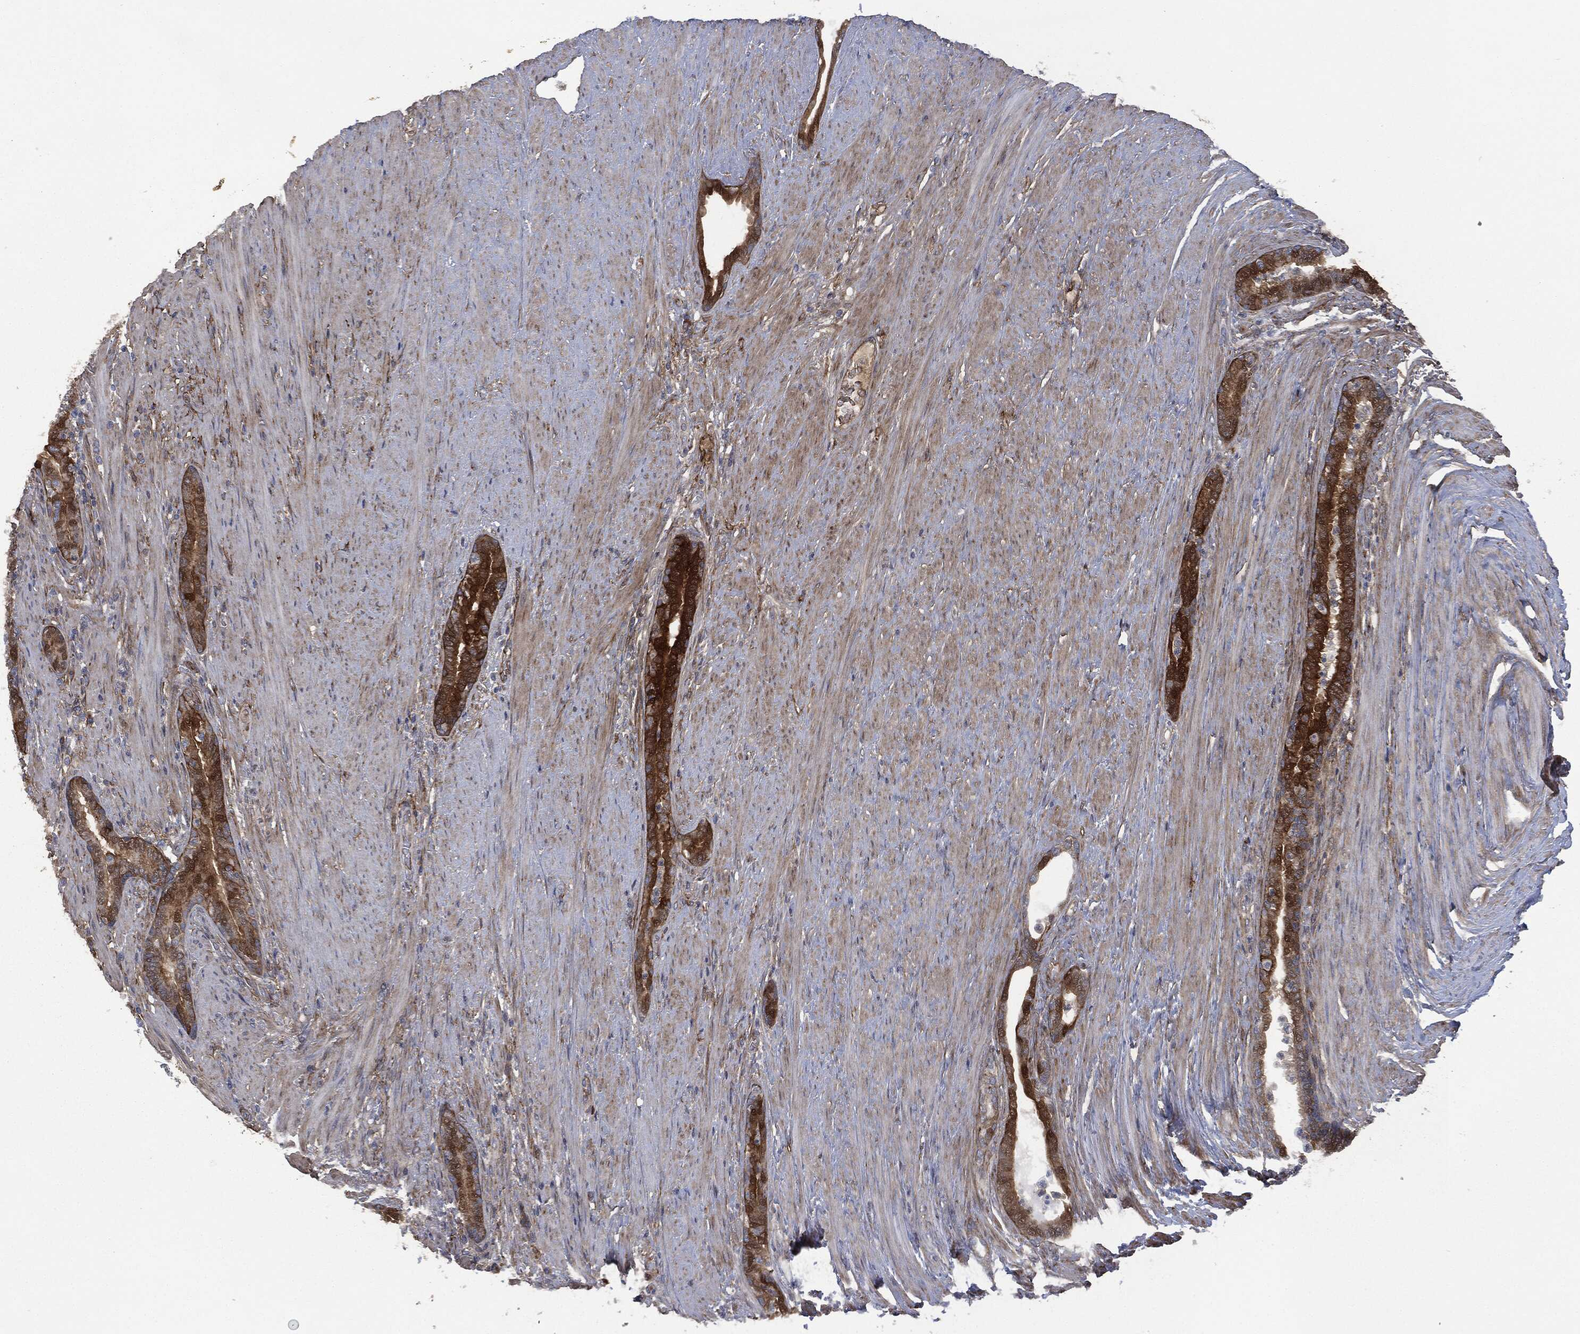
{"staining": {"intensity": "strong", "quantity": ">75%", "location": "cytoplasmic/membranous"}, "tissue": "prostate cancer", "cell_type": "Tumor cells", "image_type": "cancer", "snomed": [{"axis": "morphology", "description": "Adenocarcinoma, Low grade"}, {"axis": "topography", "description": "Prostate"}], "caption": "Prostate low-grade adenocarcinoma stained with a brown dye demonstrates strong cytoplasmic/membranous positive staining in approximately >75% of tumor cells.", "gene": "CRABP2", "patient": {"sex": "male", "age": 68}}